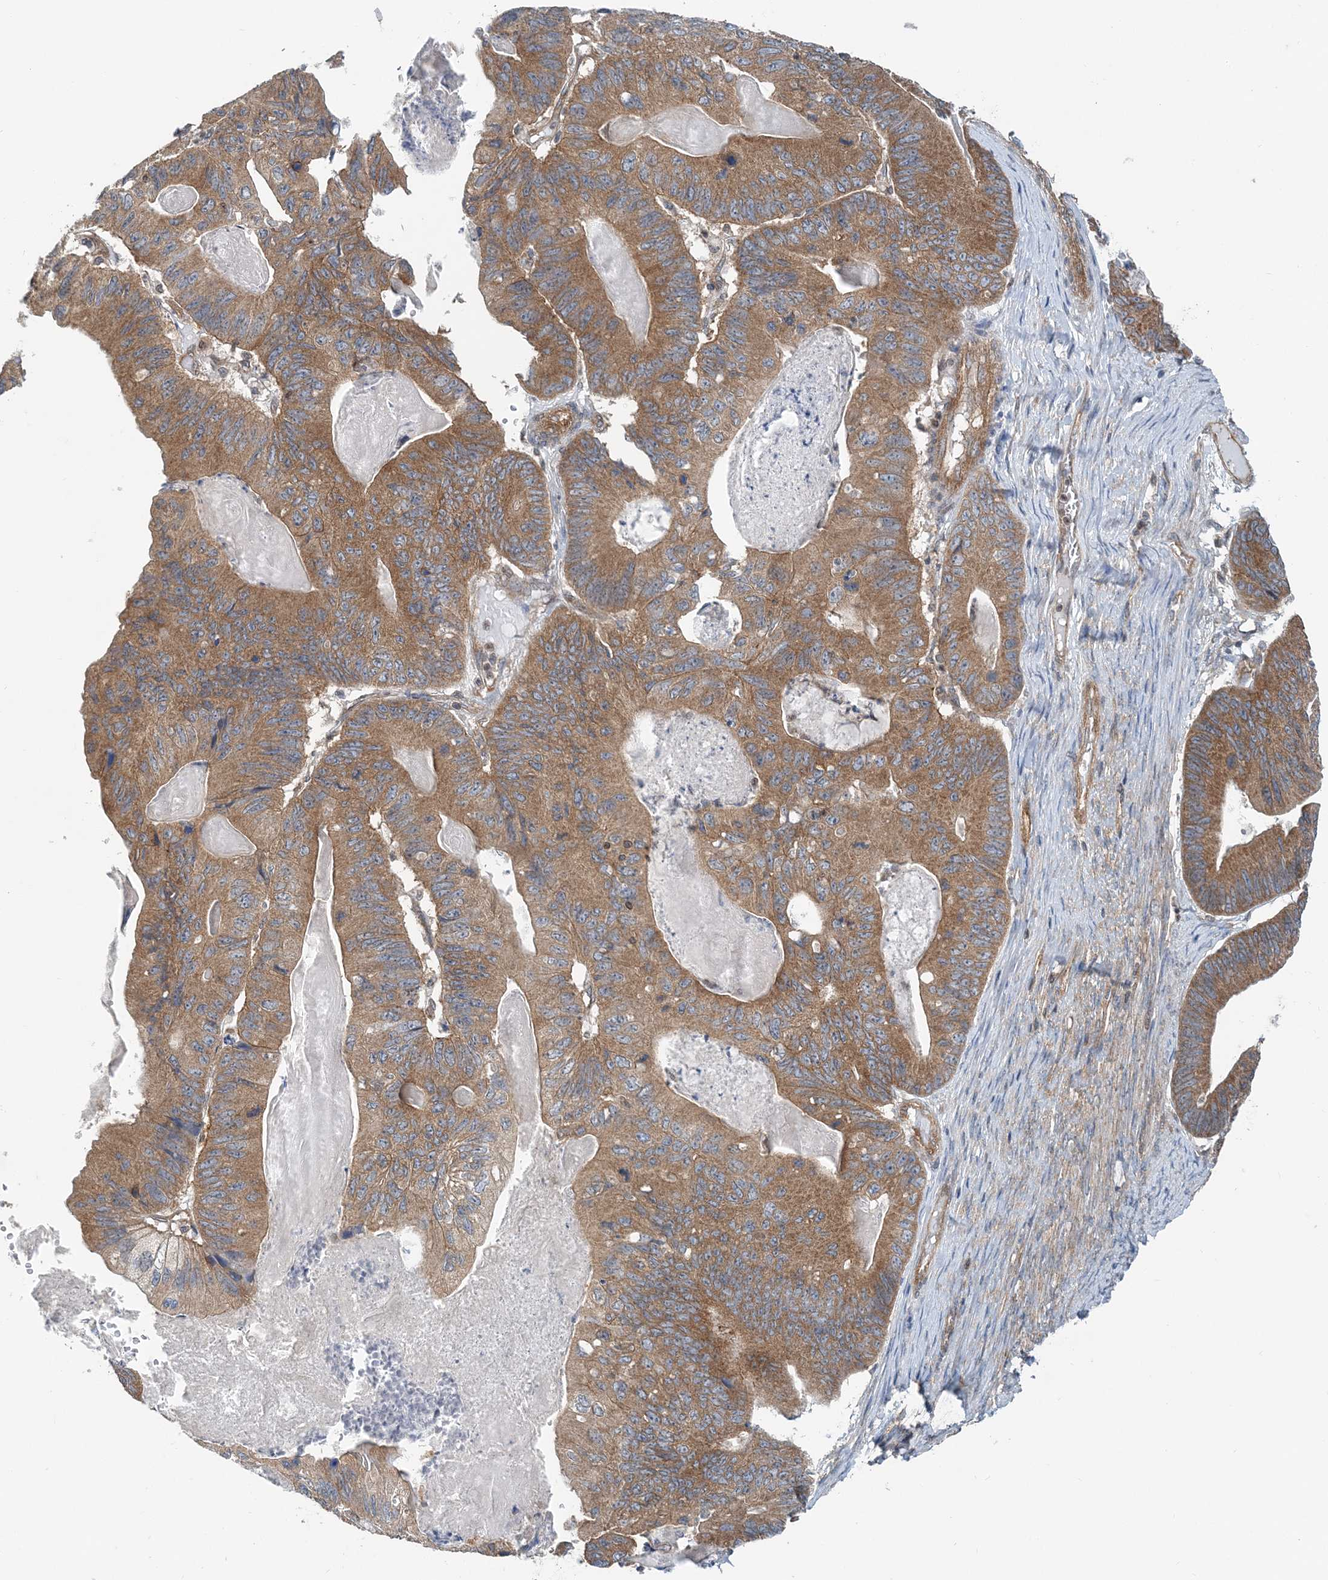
{"staining": {"intensity": "moderate", "quantity": ">75%", "location": "cytoplasmic/membranous"}, "tissue": "ovarian cancer", "cell_type": "Tumor cells", "image_type": "cancer", "snomed": [{"axis": "morphology", "description": "Cystadenocarcinoma, mucinous, NOS"}, {"axis": "topography", "description": "Ovary"}], "caption": "Ovarian cancer (mucinous cystadenocarcinoma) stained with a brown dye reveals moderate cytoplasmic/membranous positive positivity in approximately >75% of tumor cells.", "gene": "MOB4", "patient": {"sex": "female", "age": 61}}